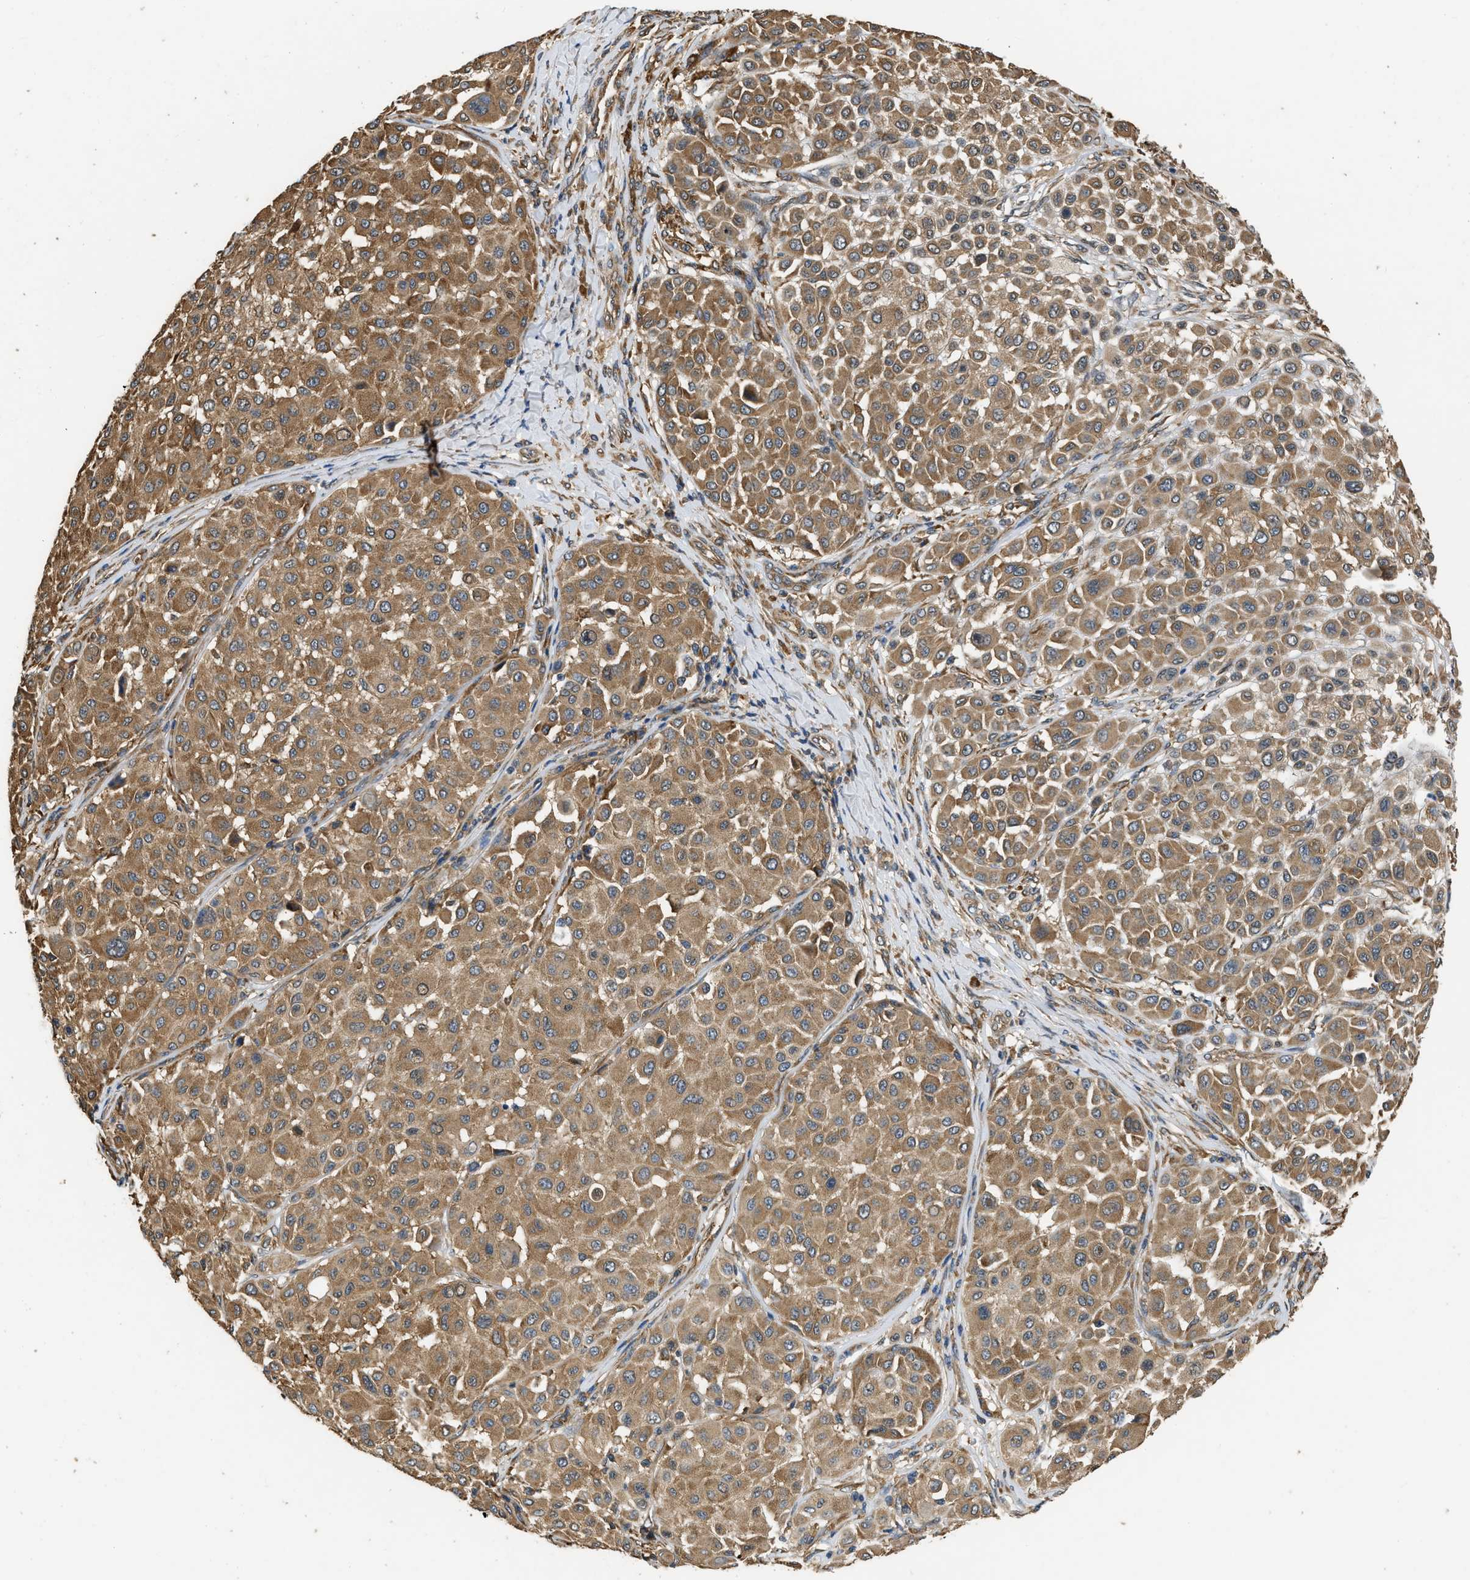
{"staining": {"intensity": "moderate", "quantity": ">75%", "location": "cytoplasmic/membranous"}, "tissue": "melanoma", "cell_type": "Tumor cells", "image_type": "cancer", "snomed": [{"axis": "morphology", "description": "Malignant melanoma, Metastatic site"}, {"axis": "topography", "description": "Soft tissue"}], "caption": "Protein expression by immunohistochemistry (IHC) reveals moderate cytoplasmic/membranous expression in about >75% of tumor cells in melanoma.", "gene": "SLC36A4", "patient": {"sex": "male", "age": 41}}